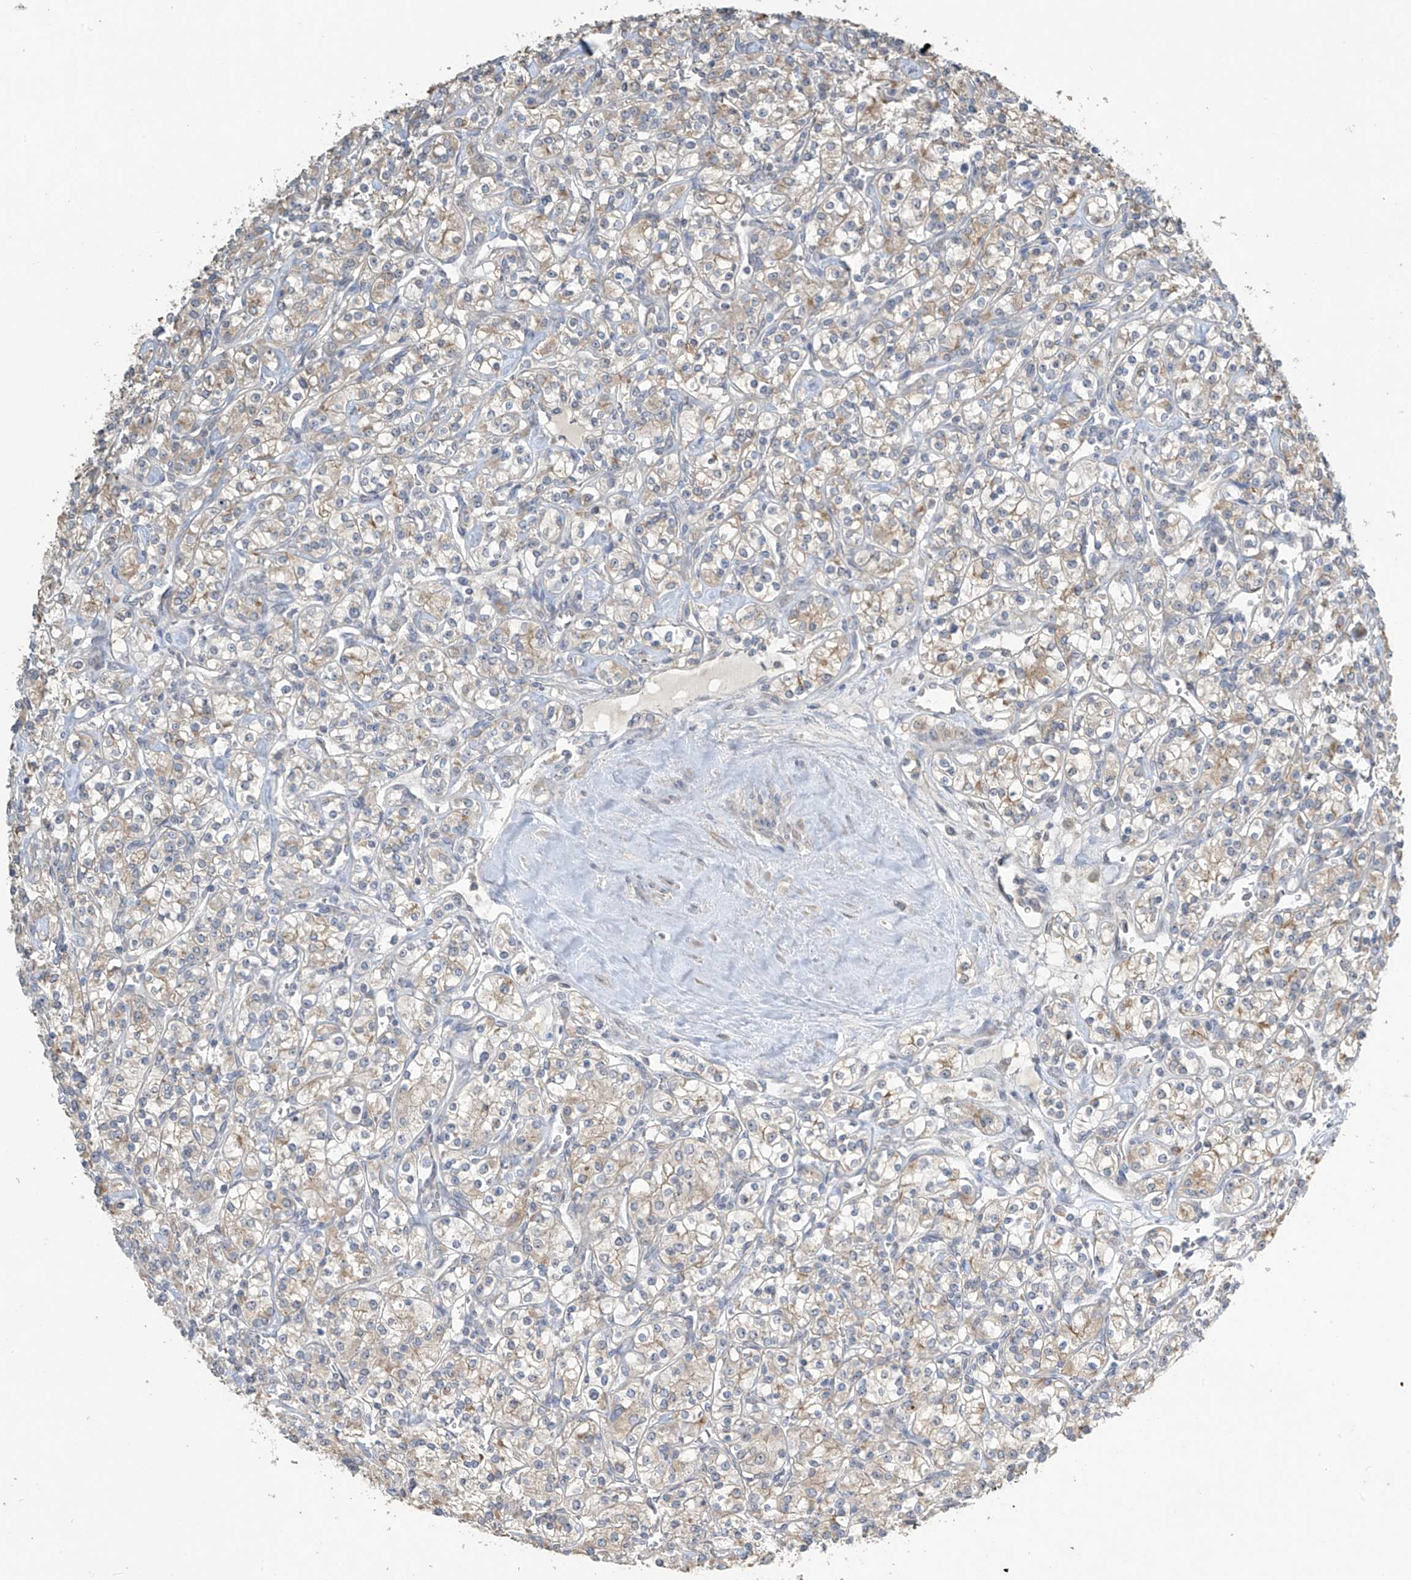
{"staining": {"intensity": "weak", "quantity": "25%-75%", "location": "cytoplasmic/membranous"}, "tissue": "renal cancer", "cell_type": "Tumor cells", "image_type": "cancer", "snomed": [{"axis": "morphology", "description": "Adenocarcinoma, NOS"}, {"axis": "topography", "description": "Kidney"}], "caption": "There is low levels of weak cytoplasmic/membranous positivity in tumor cells of renal adenocarcinoma, as demonstrated by immunohistochemical staining (brown color).", "gene": "SLFN14", "patient": {"sex": "male", "age": 77}}